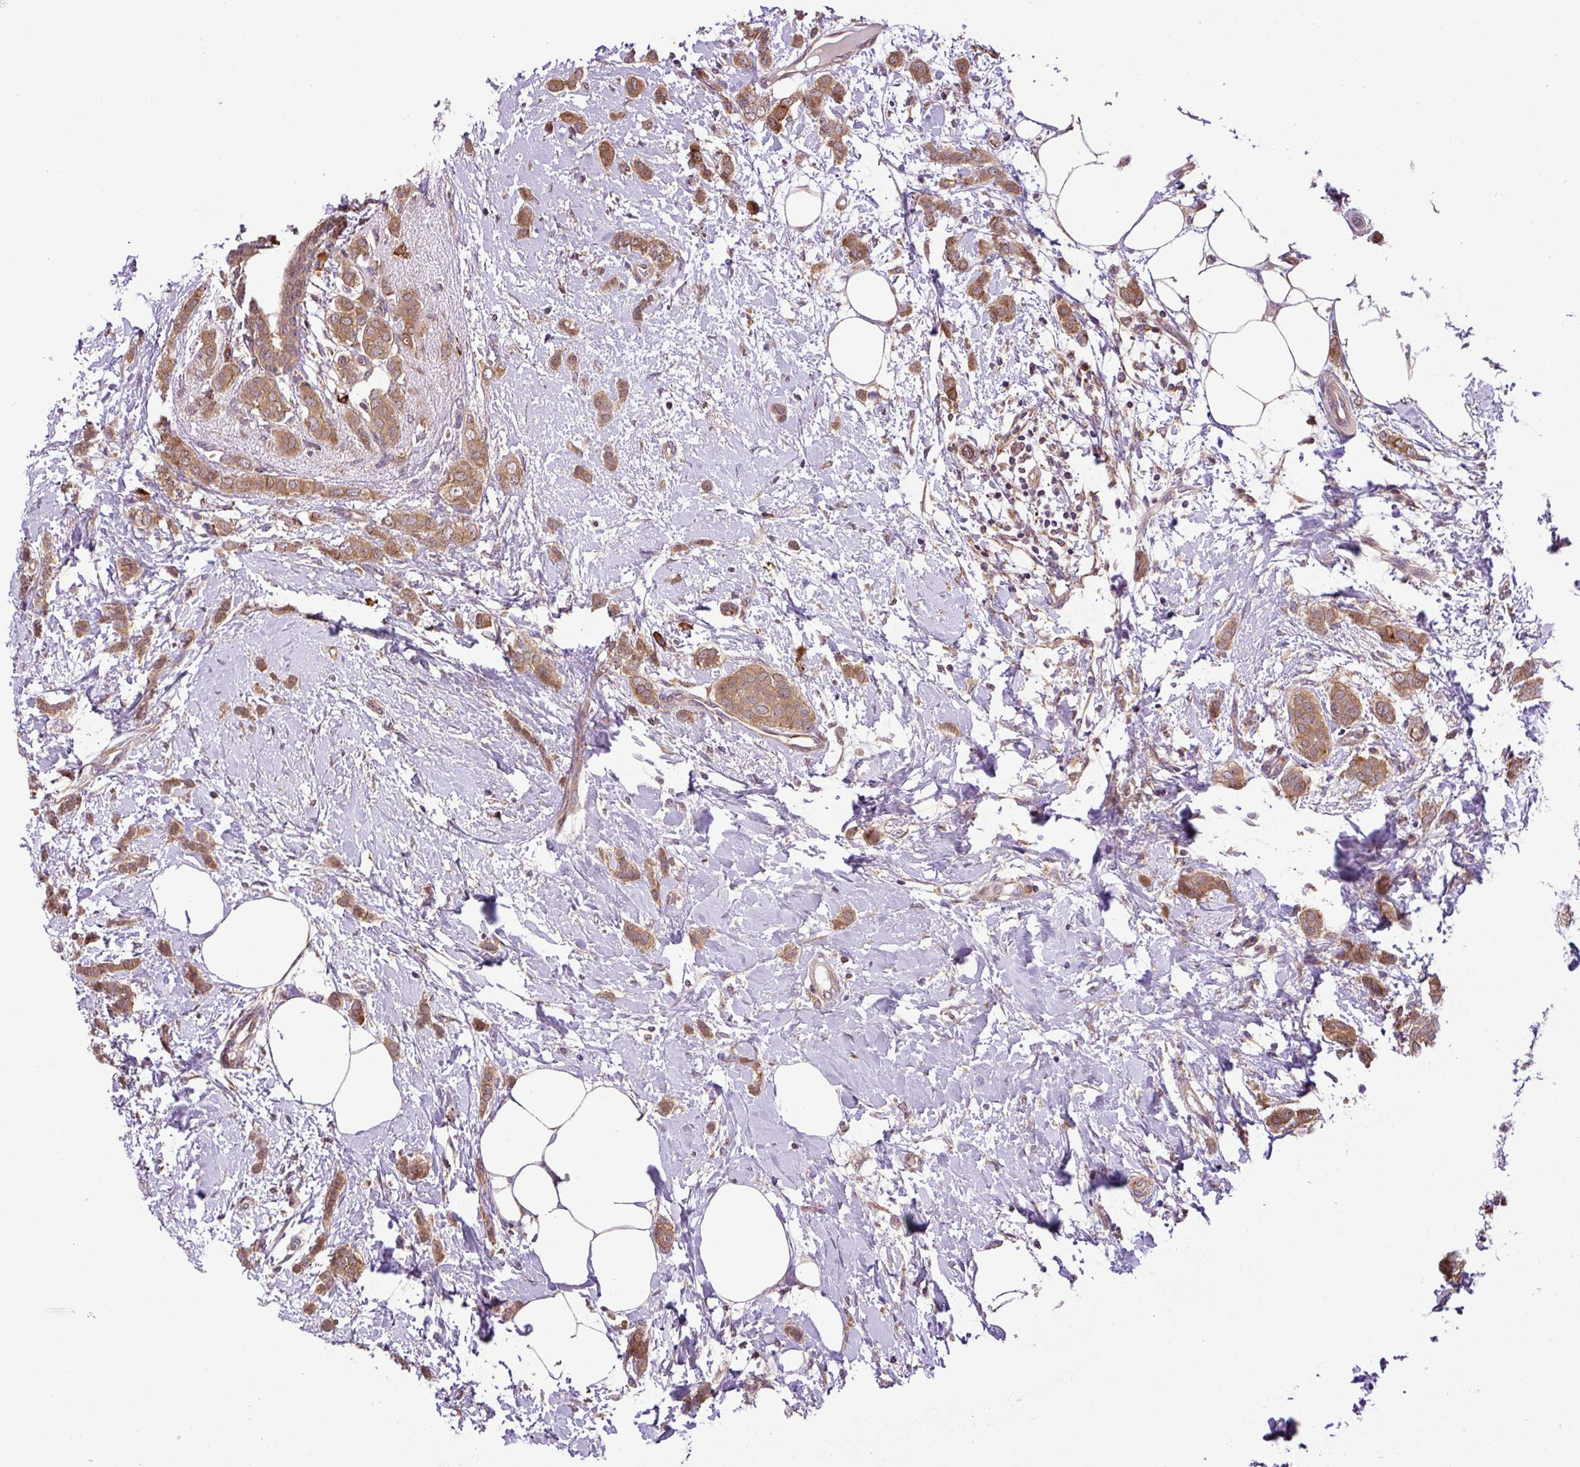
{"staining": {"intensity": "moderate", "quantity": ">75%", "location": "cytoplasmic/membranous"}, "tissue": "breast cancer", "cell_type": "Tumor cells", "image_type": "cancer", "snomed": [{"axis": "morphology", "description": "Duct carcinoma"}, {"axis": "topography", "description": "Breast"}], "caption": "Immunohistochemical staining of human breast infiltrating ductal carcinoma demonstrates moderate cytoplasmic/membranous protein positivity in about >75% of tumor cells. (Brightfield microscopy of DAB IHC at high magnification).", "gene": "DLGAP4", "patient": {"sex": "female", "age": 72}}